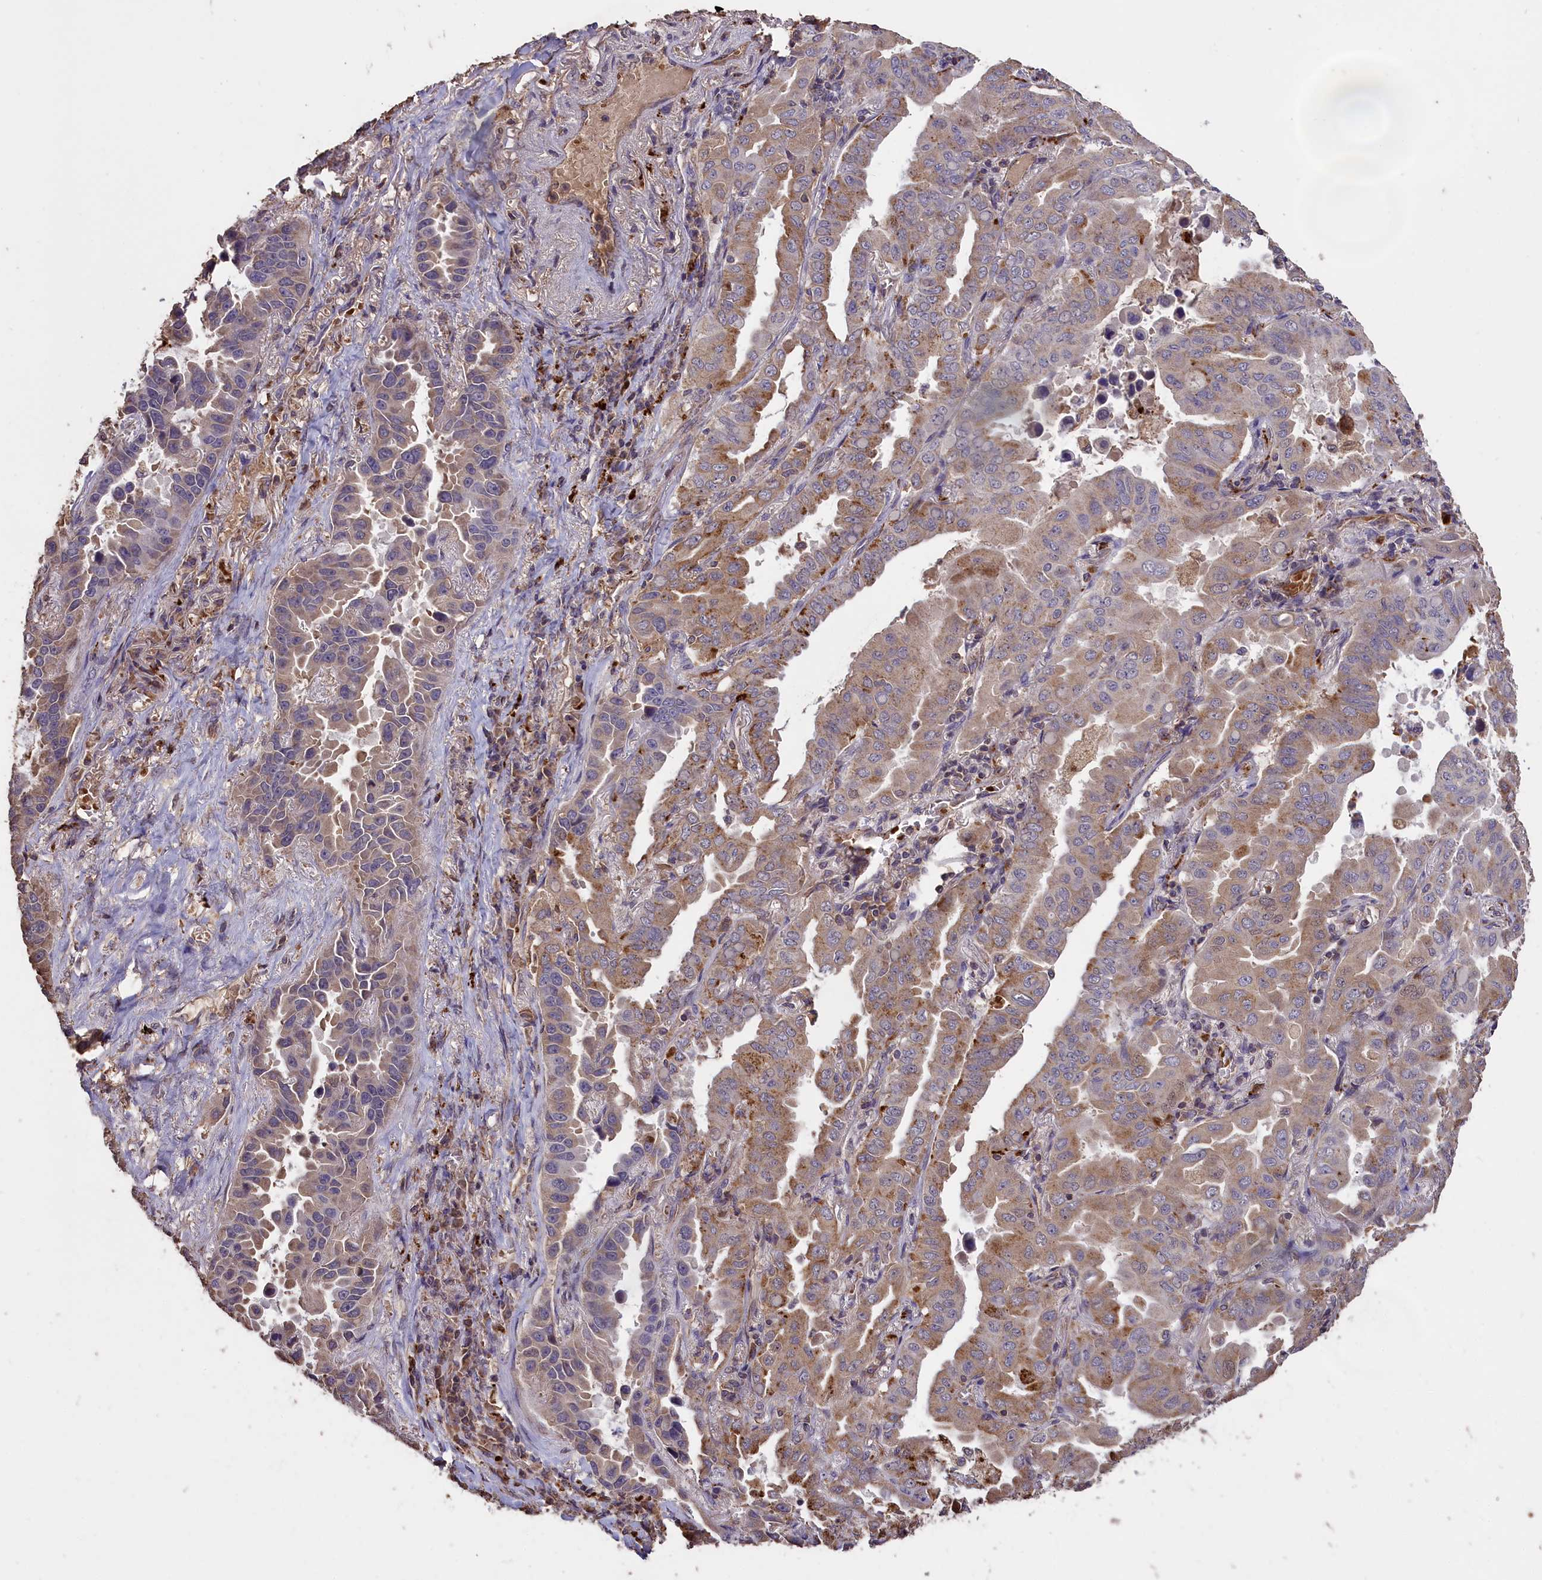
{"staining": {"intensity": "moderate", "quantity": "25%-75%", "location": "cytoplasmic/membranous"}, "tissue": "lung cancer", "cell_type": "Tumor cells", "image_type": "cancer", "snomed": [{"axis": "morphology", "description": "Adenocarcinoma, NOS"}, {"axis": "topography", "description": "Lung"}], "caption": "Human lung cancer (adenocarcinoma) stained with a protein marker exhibits moderate staining in tumor cells.", "gene": "CLRN2", "patient": {"sex": "male", "age": 64}}